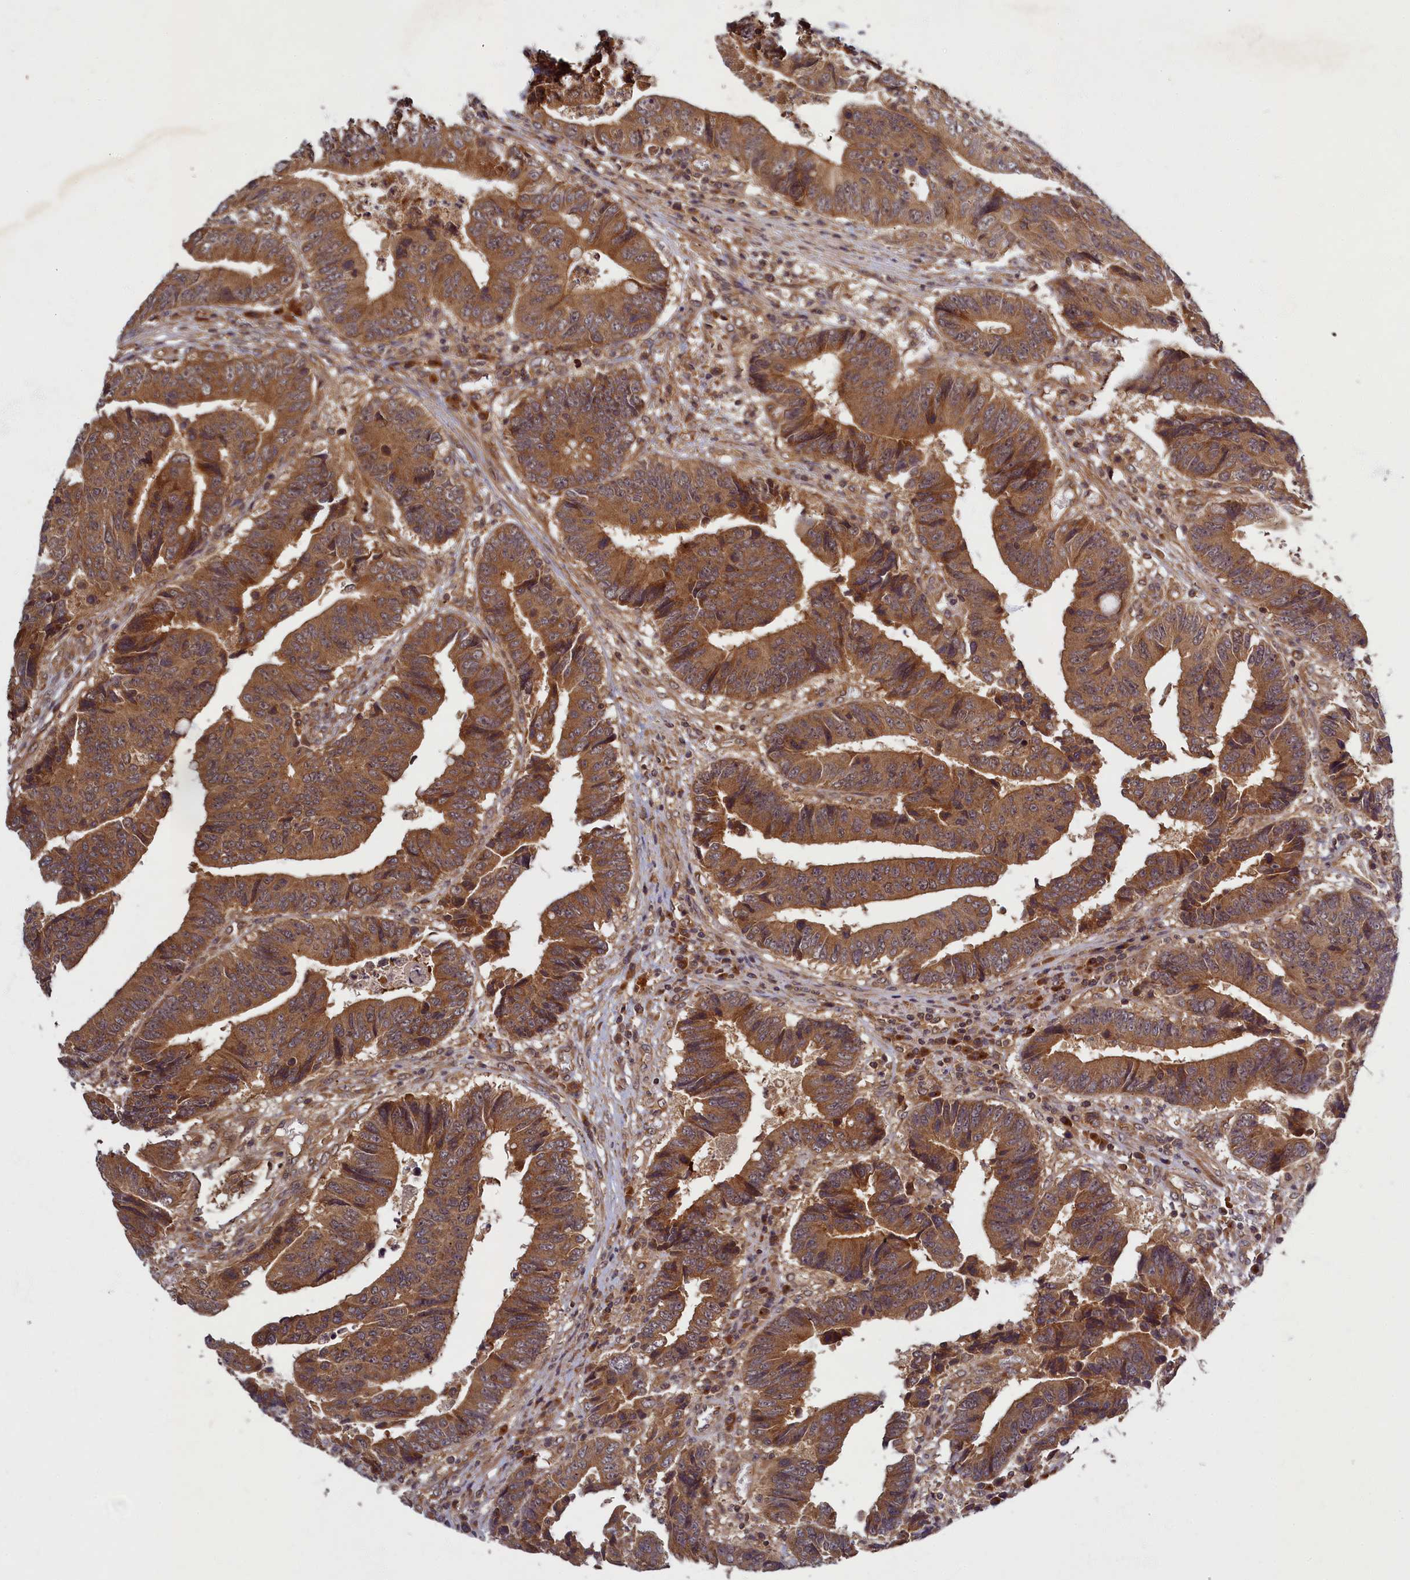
{"staining": {"intensity": "moderate", "quantity": ">75%", "location": "cytoplasmic/membranous"}, "tissue": "colorectal cancer", "cell_type": "Tumor cells", "image_type": "cancer", "snomed": [{"axis": "morphology", "description": "Adenocarcinoma, NOS"}, {"axis": "topography", "description": "Rectum"}], "caption": "A brown stain shows moderate cytoplasmic/membranous staining of a protein in human colorectal adenocarcinoma tumor cells. (brown staining indicates protein expression, while blue staining denotes nuclei).", "gene": "BICD1", "patient": {"sex": "male", "age": 84}}